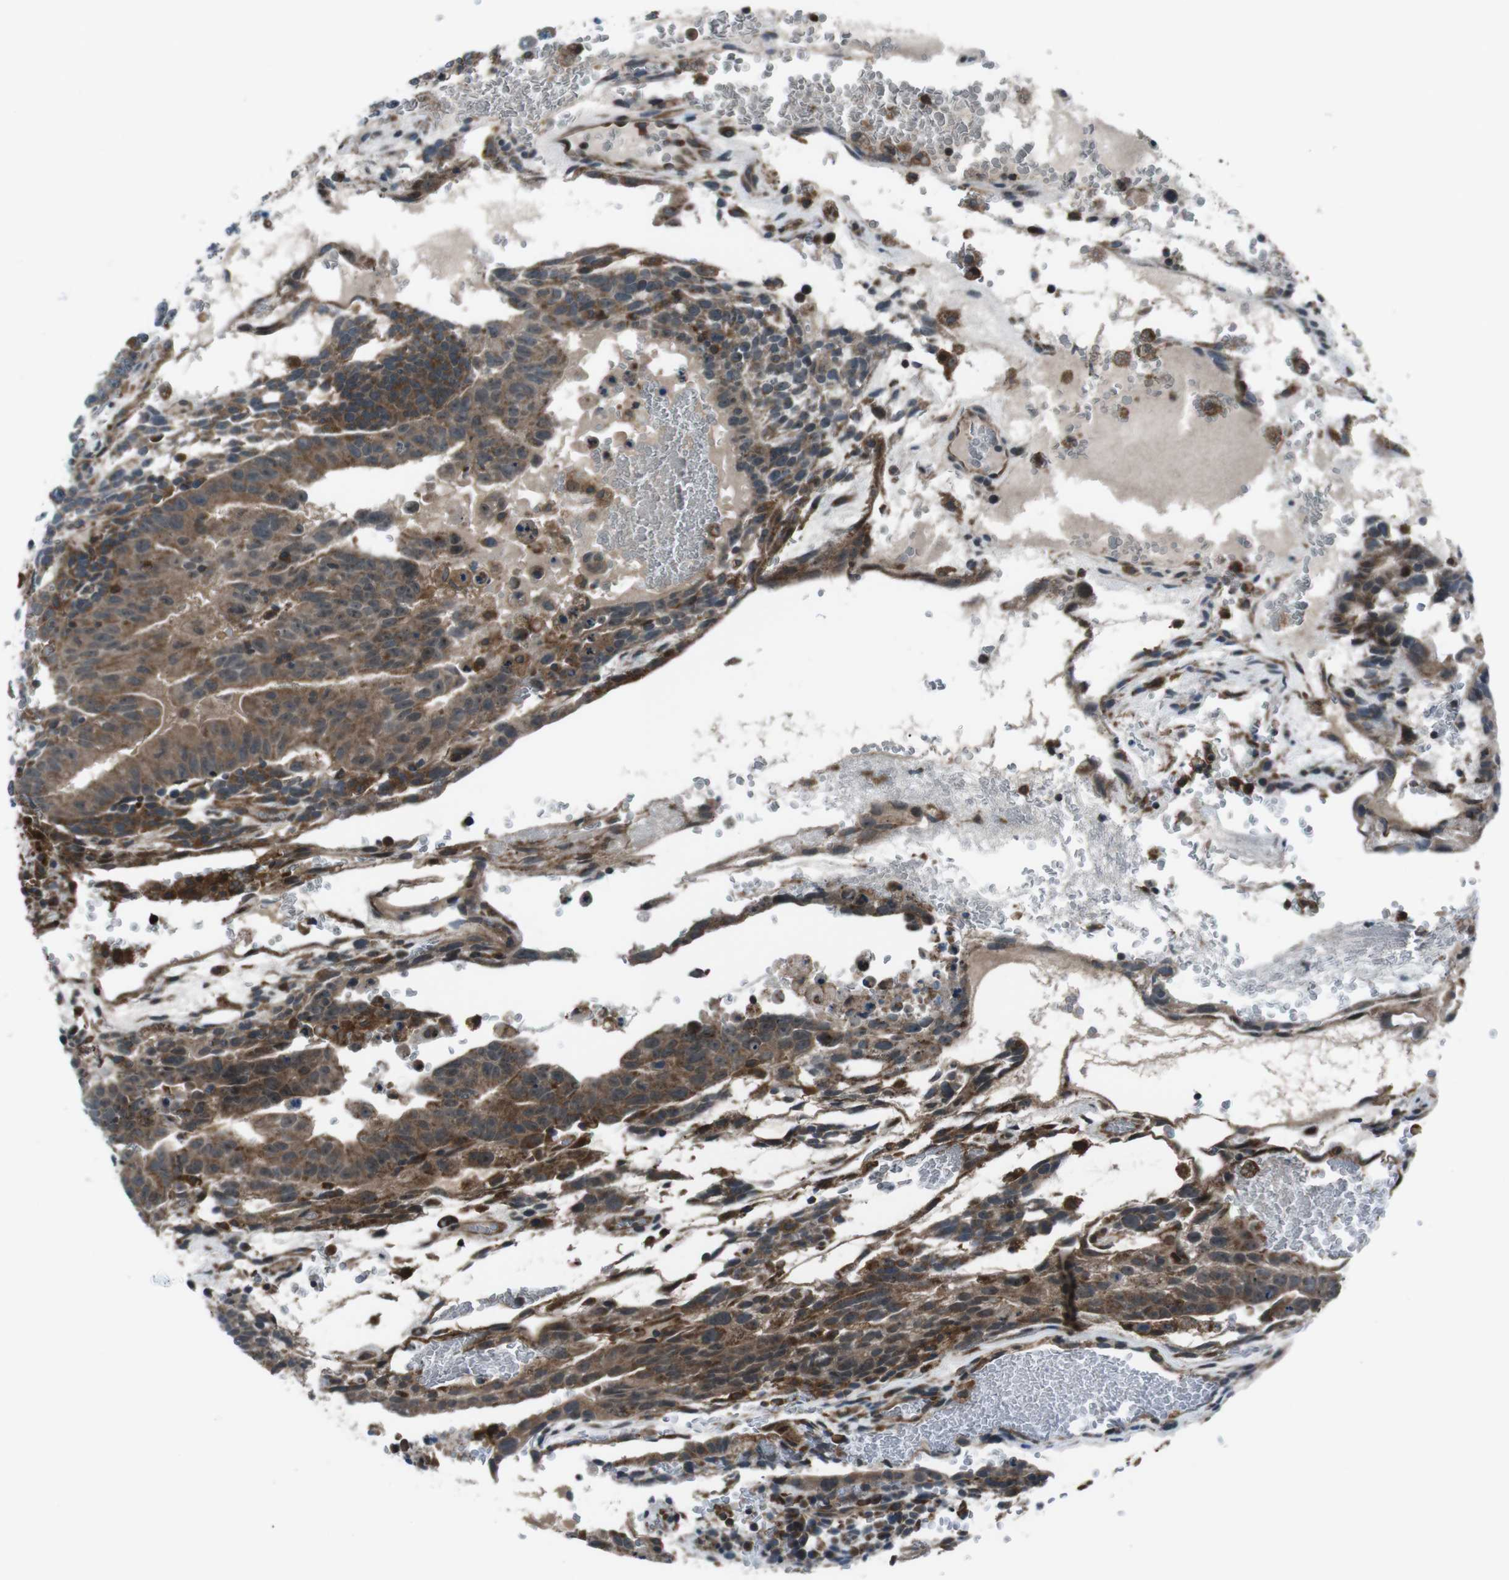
{"staining": {"intensity": "moderate", "quantity": ">75%", "location": "cytoplasmic/membranous"}, "tissue": "testis cancer", "cell_type": "Tumor cells", "image_type": "cancer", "snomed": [{"axis": "morphology", "description": "Seminoma, NOS"}, {"axis": "morphology", "description": "Carcinoma, Embryonal, NOS"}, {"axis": "topography", "description": "Testis"}], "caption": "Immunohistochemical staining of human testis cancer demonstrates medium levels of moderate cytoplasmic/membranous positivity in about >75% of tumor cells.", "gene": "SLC27A4", "patient": {"sex": "male", "age": 52}}